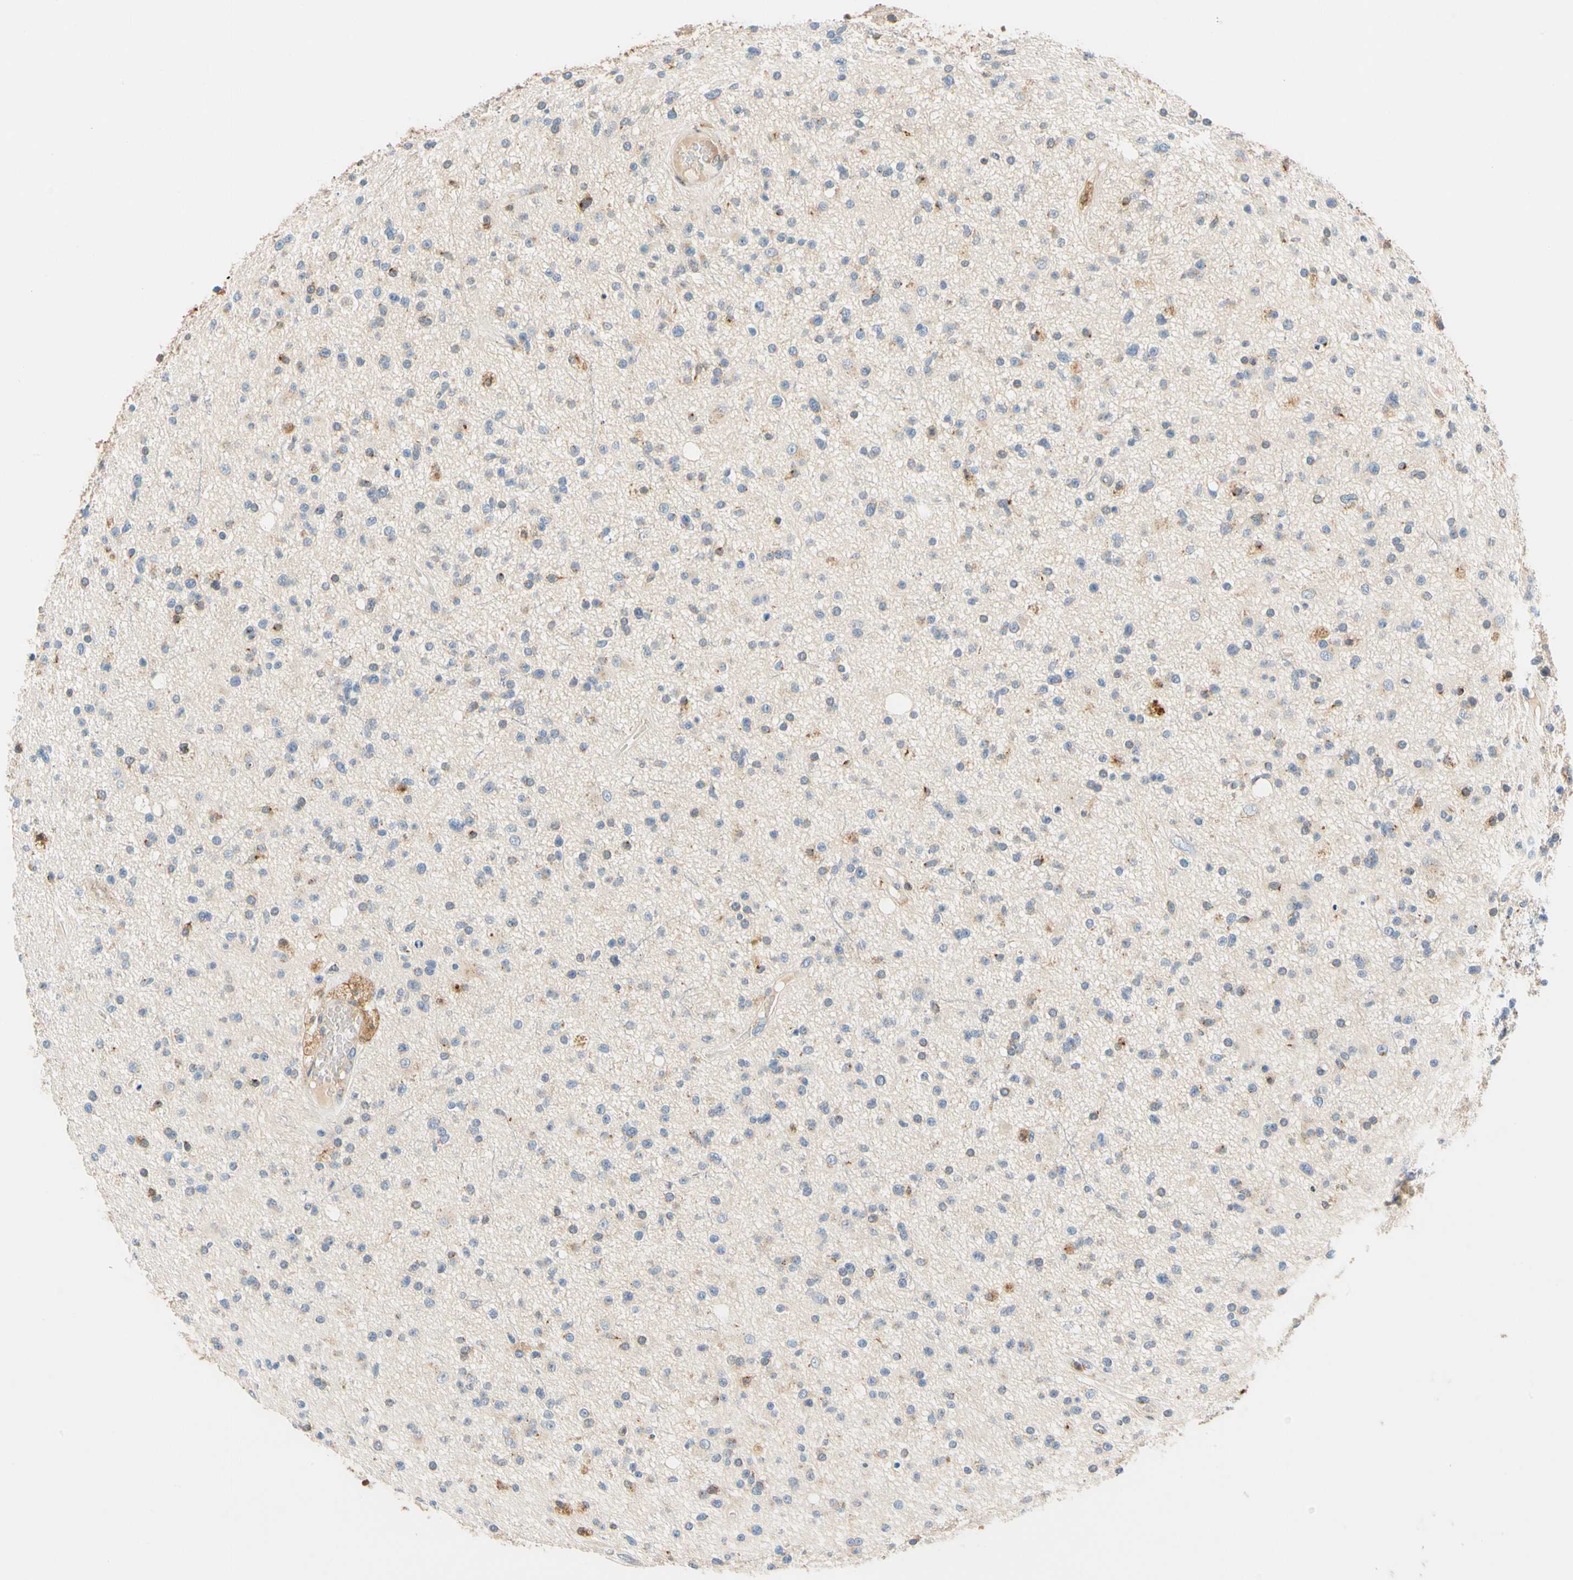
{"staining": {"intensity": "moderate", "quantity": "<25%", "location": "cytoplasmic/membranous"}, "tissue": "glioma", "cell_type": "Tumor cells", "image_type": "cancer", "snomed": [{"axis": "morphology", "description": "Glioma, malignant, High grade"}, {"axis": "topography", "description": "Brain"}], "caption": "A brown stain shows moderate cytoplasmic/membranous expression of a protein in malignant glioma (high-grade) tumor cells.", "gene": "GPSM2", "patient": {"sex": "male", "age": 33}}